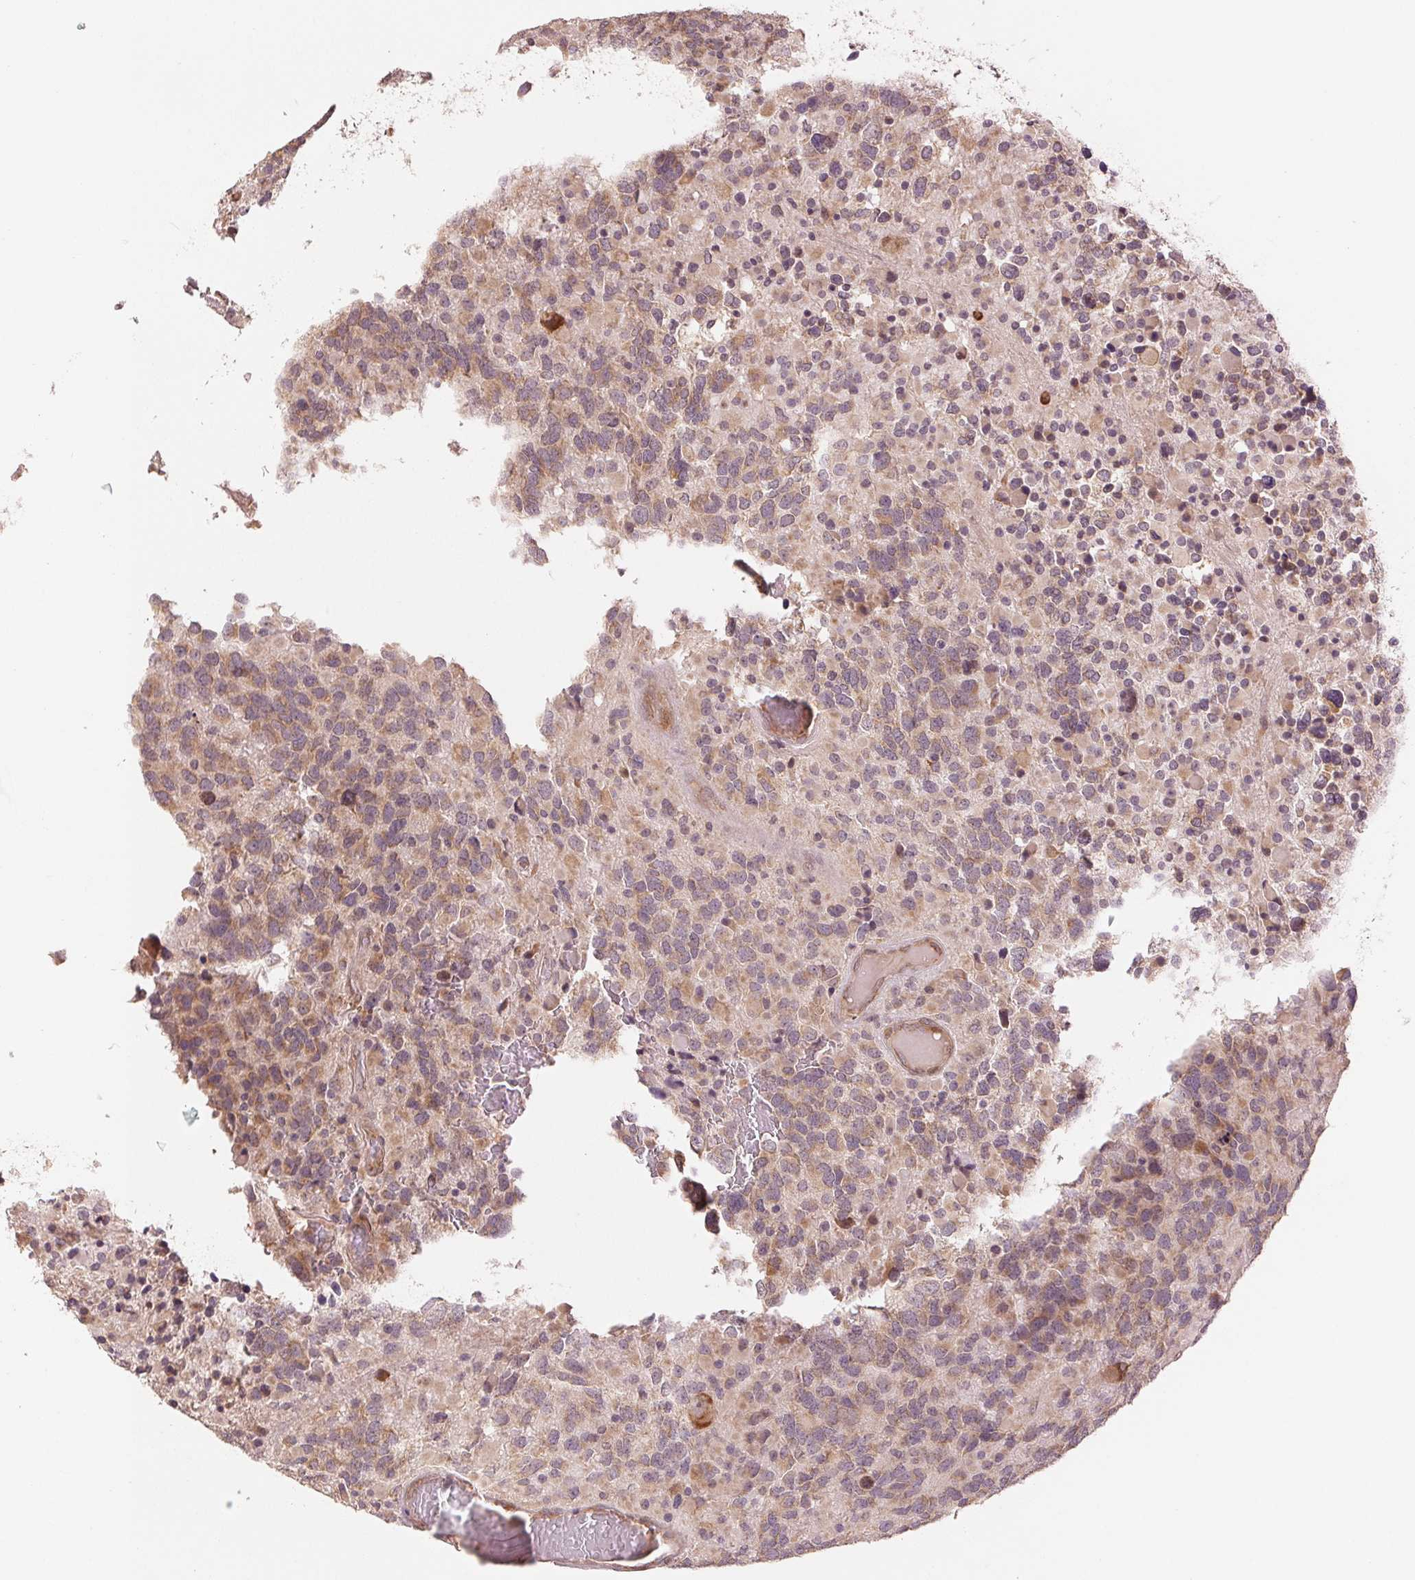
{"staining": {"intensity": "moderate", "quantity": ">75%", "location": "cytoplasmic/membranous"}, "tissue": "glioma", "cell_type": "Tumor cells", "image_type": "cancer", "snomed": [{"axis": "morphology", "description": "Glioma, malignant, High grade"}, {"axis": "topography", "description": "Brain"}], "caption": "Brown immunohistochemical staining in human malignant glioma (high-grade) shows moderate cytoplasmic/membranous expression in approximately >75% of tumor cells.", "gene": "SLC20A1", "patient": {"sex": "female", "age": 40}}